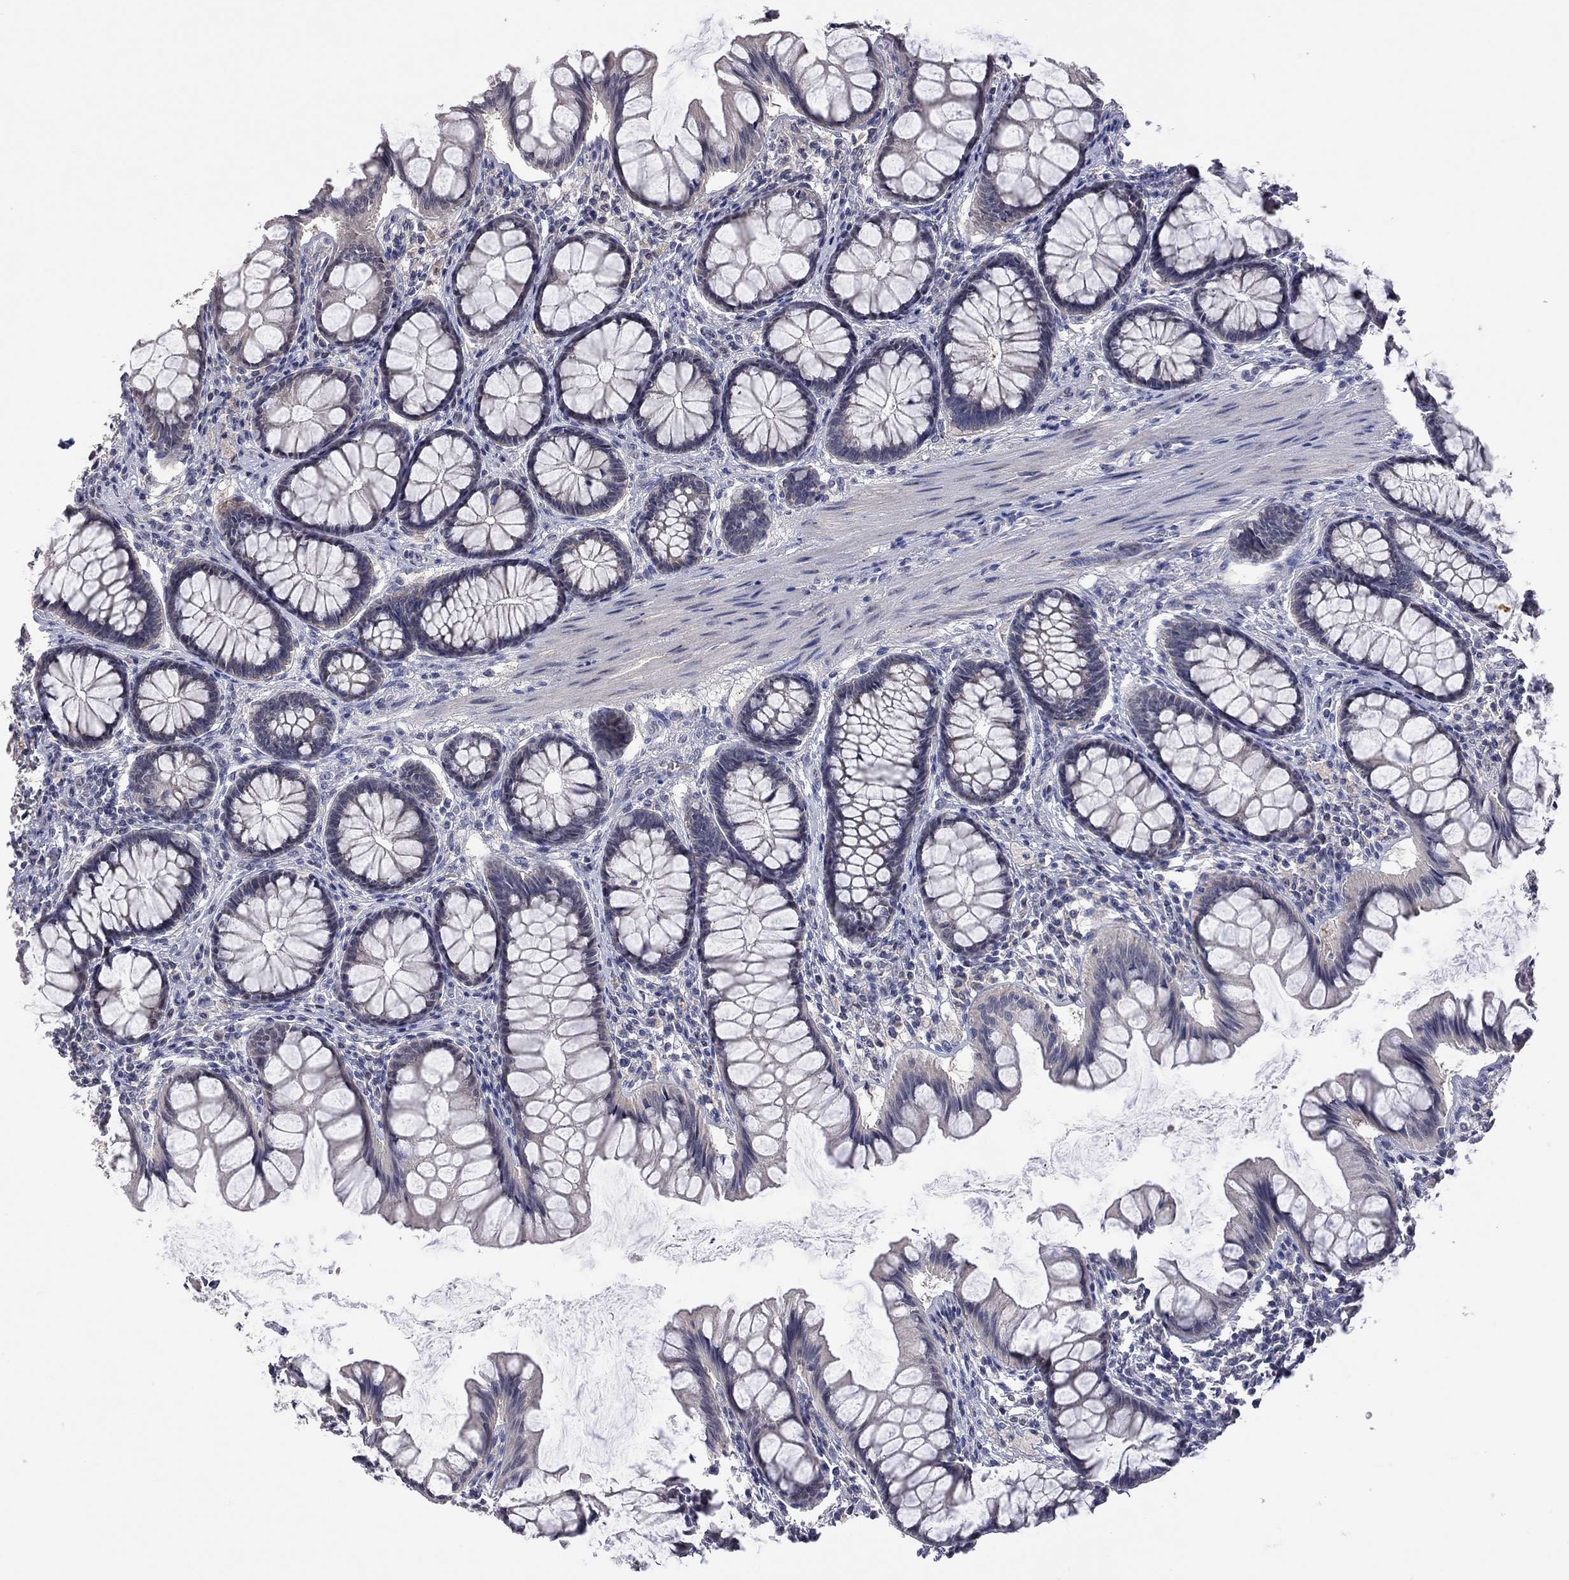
{"staining": {"intensity": "negative", "quantity": "none", "location": "none"}, "tissue": "colon", "cell_type": "Endothelial cells", "image_type": "normal", "snomed": [{"axis": "morphology", "description": "Normal tissue, NOS"}, {"axis": "topography", "description": "Colon"}], "caption": "Normal colon was stained to show a protein in brown. There is no significant positivity in endothelial cells.", "gene": "FABP12", "patient": {"sex": "female", "age": 65}}